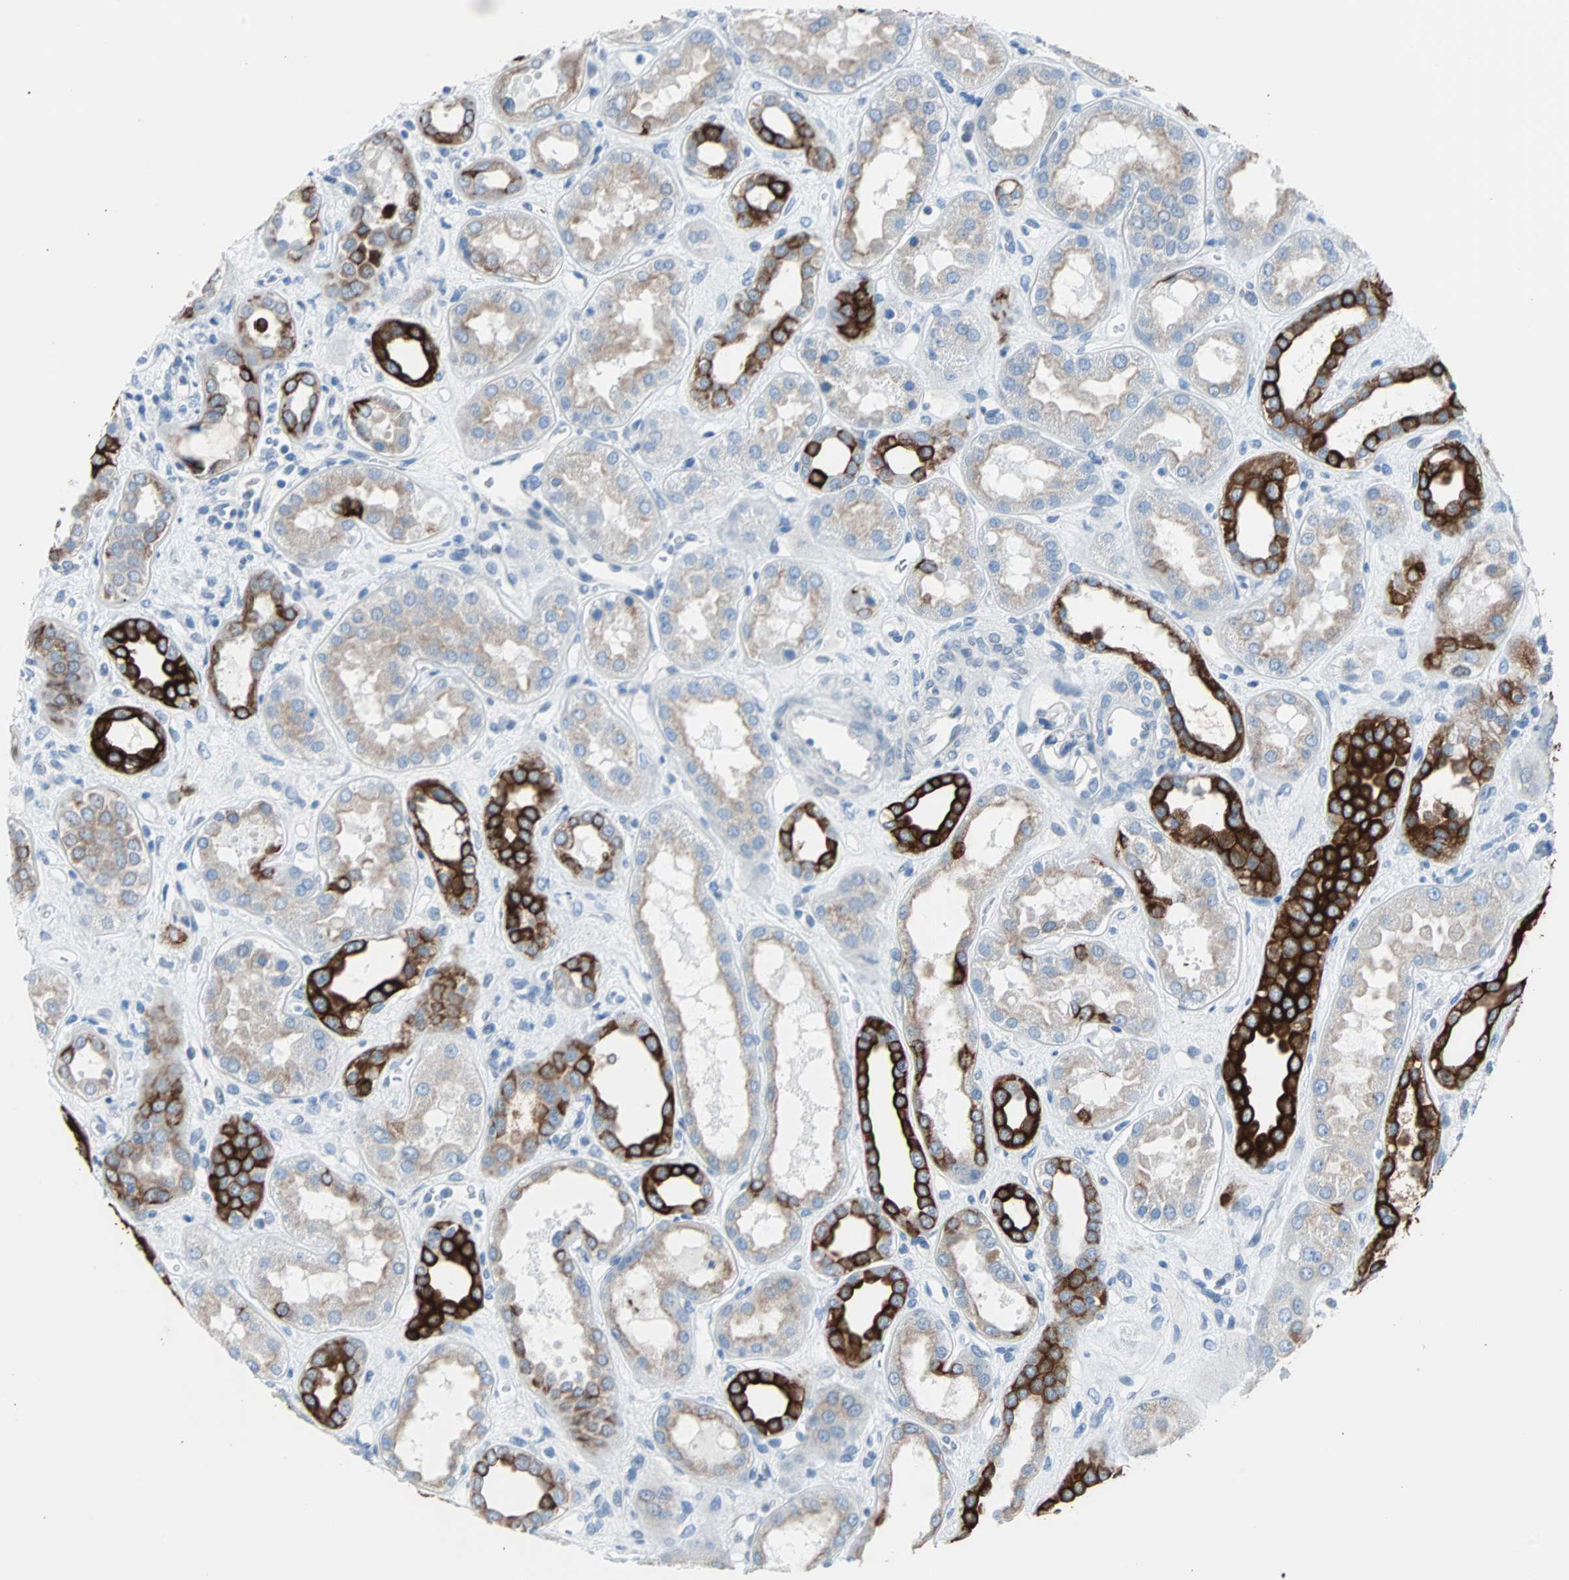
{"staining": {"intensity": "negative", "quantity": "none", "location": "none"}, "tissue": "kidney", "cell_type": "Cells in glomeruli", "image_type": "normal", "snomed": [{"axis": "morphology", "description": "Normal tissue, NOS"}, {"axis": "topography", "description": "Kidney"}], "caption": "High magnification brightfield microscopy of normal kidney stained with DAB (brown) and counterstained with hematoxylin (blue): cells in glomeruli show no significant expression.", "gene": "KRT7", "patient": {"sex": "male", "age": 59}}